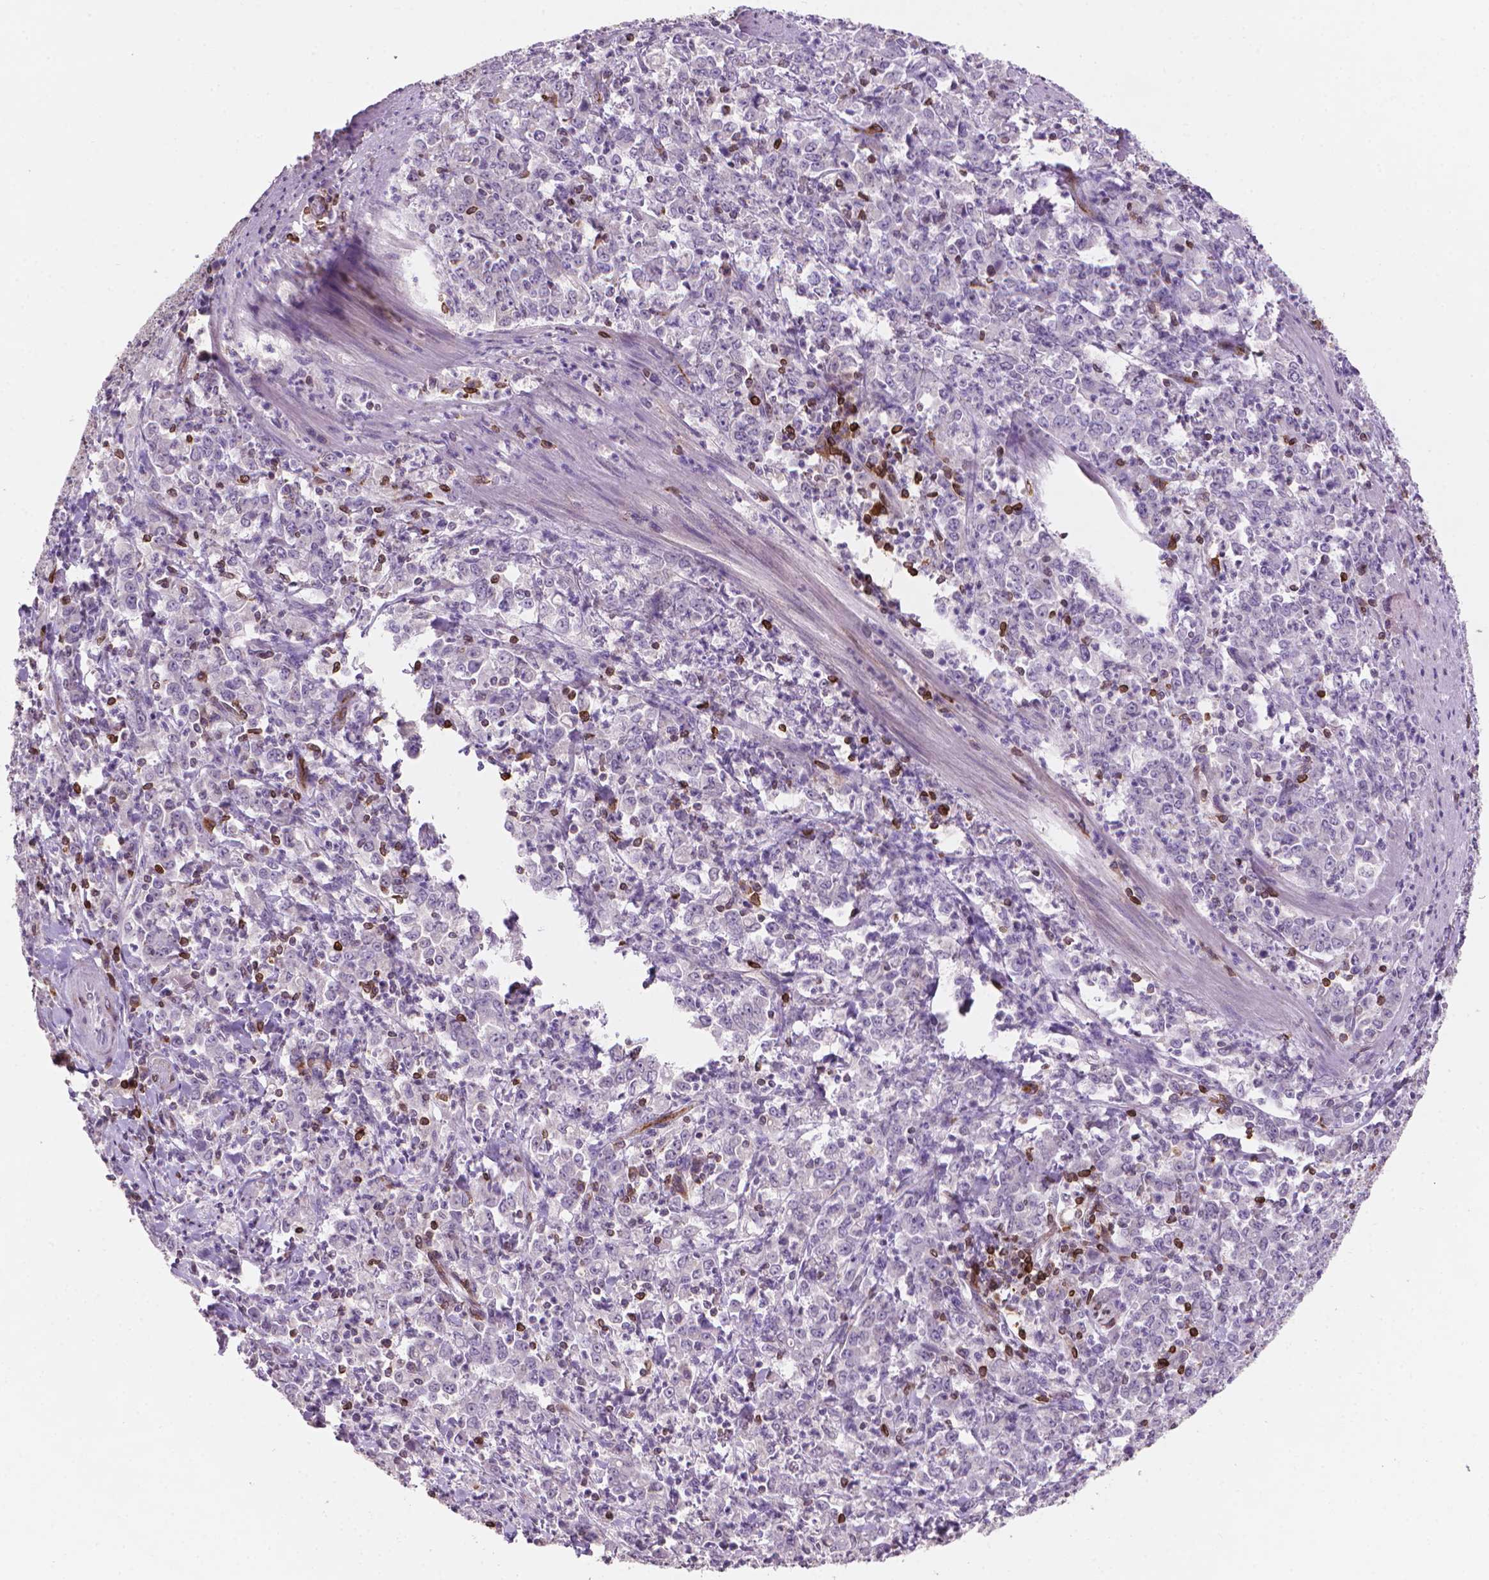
{"staining": {"intensity": "negative", "quantity": "none", "location": "none"}, "tissue": "stomach cancer", "cell_type": "Tumor cells", "image_type": "cancer", "snomed": [{"axis": "morphology", "description": "Adenocarcinoma, NOS"}, {"axis": "topography", "description": "Stomach, lower"}], "caption": "IHC histopathology image of neoplastic tissue: stomach cancer (adenocarcinoma) stained with DAB (3,3'-diaminobenzidine) exhibits no significant protein staining in tumor cells.", "gene": "BCL2", "patient": {"sex": "female", "age": 71}}